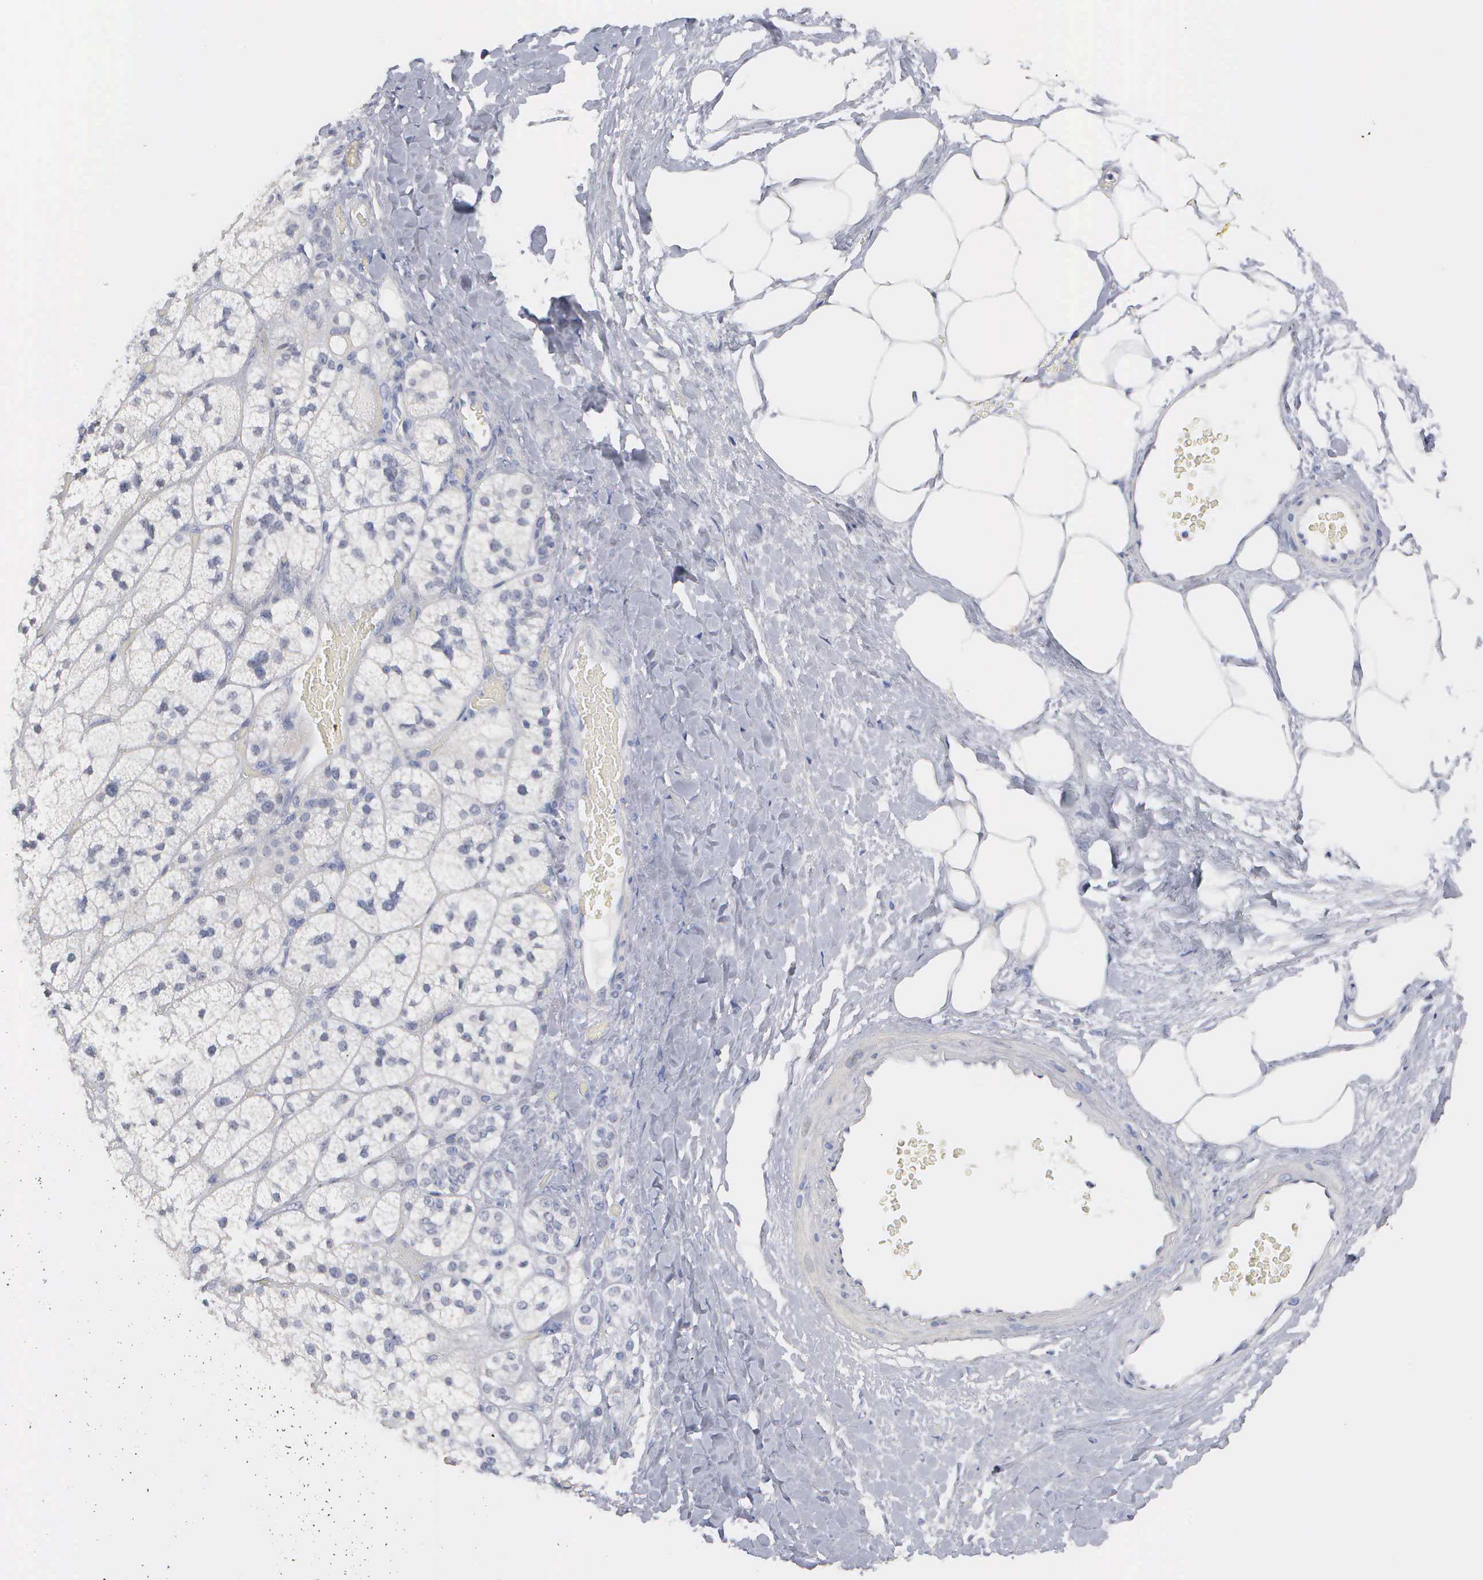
{"staining": {"intensity": "negative", "quantity": "none", "location": "none"}, "tissue": "adrenal gland", "cell_type": "Glandular cells", "image_type": "normal", "snomed": [{"axis": "morphology", "description": "Normal tissue, NOS"}, {"axis": "topography", "description": "Adrenal gland"}], "caption": "This is a photomicrograph of IHC staining of benign adrenal gland, which shows no staining in glandular cells. The staining was performed using DAB (3,3'-diaminobenzidine) to visualize the protein expression in brown, while the nuclei were stained in blue with hematoxylin (Magnification: 20x).", "gene": "ASPHD2", "patient": {"sex": "male", "age": 57}}